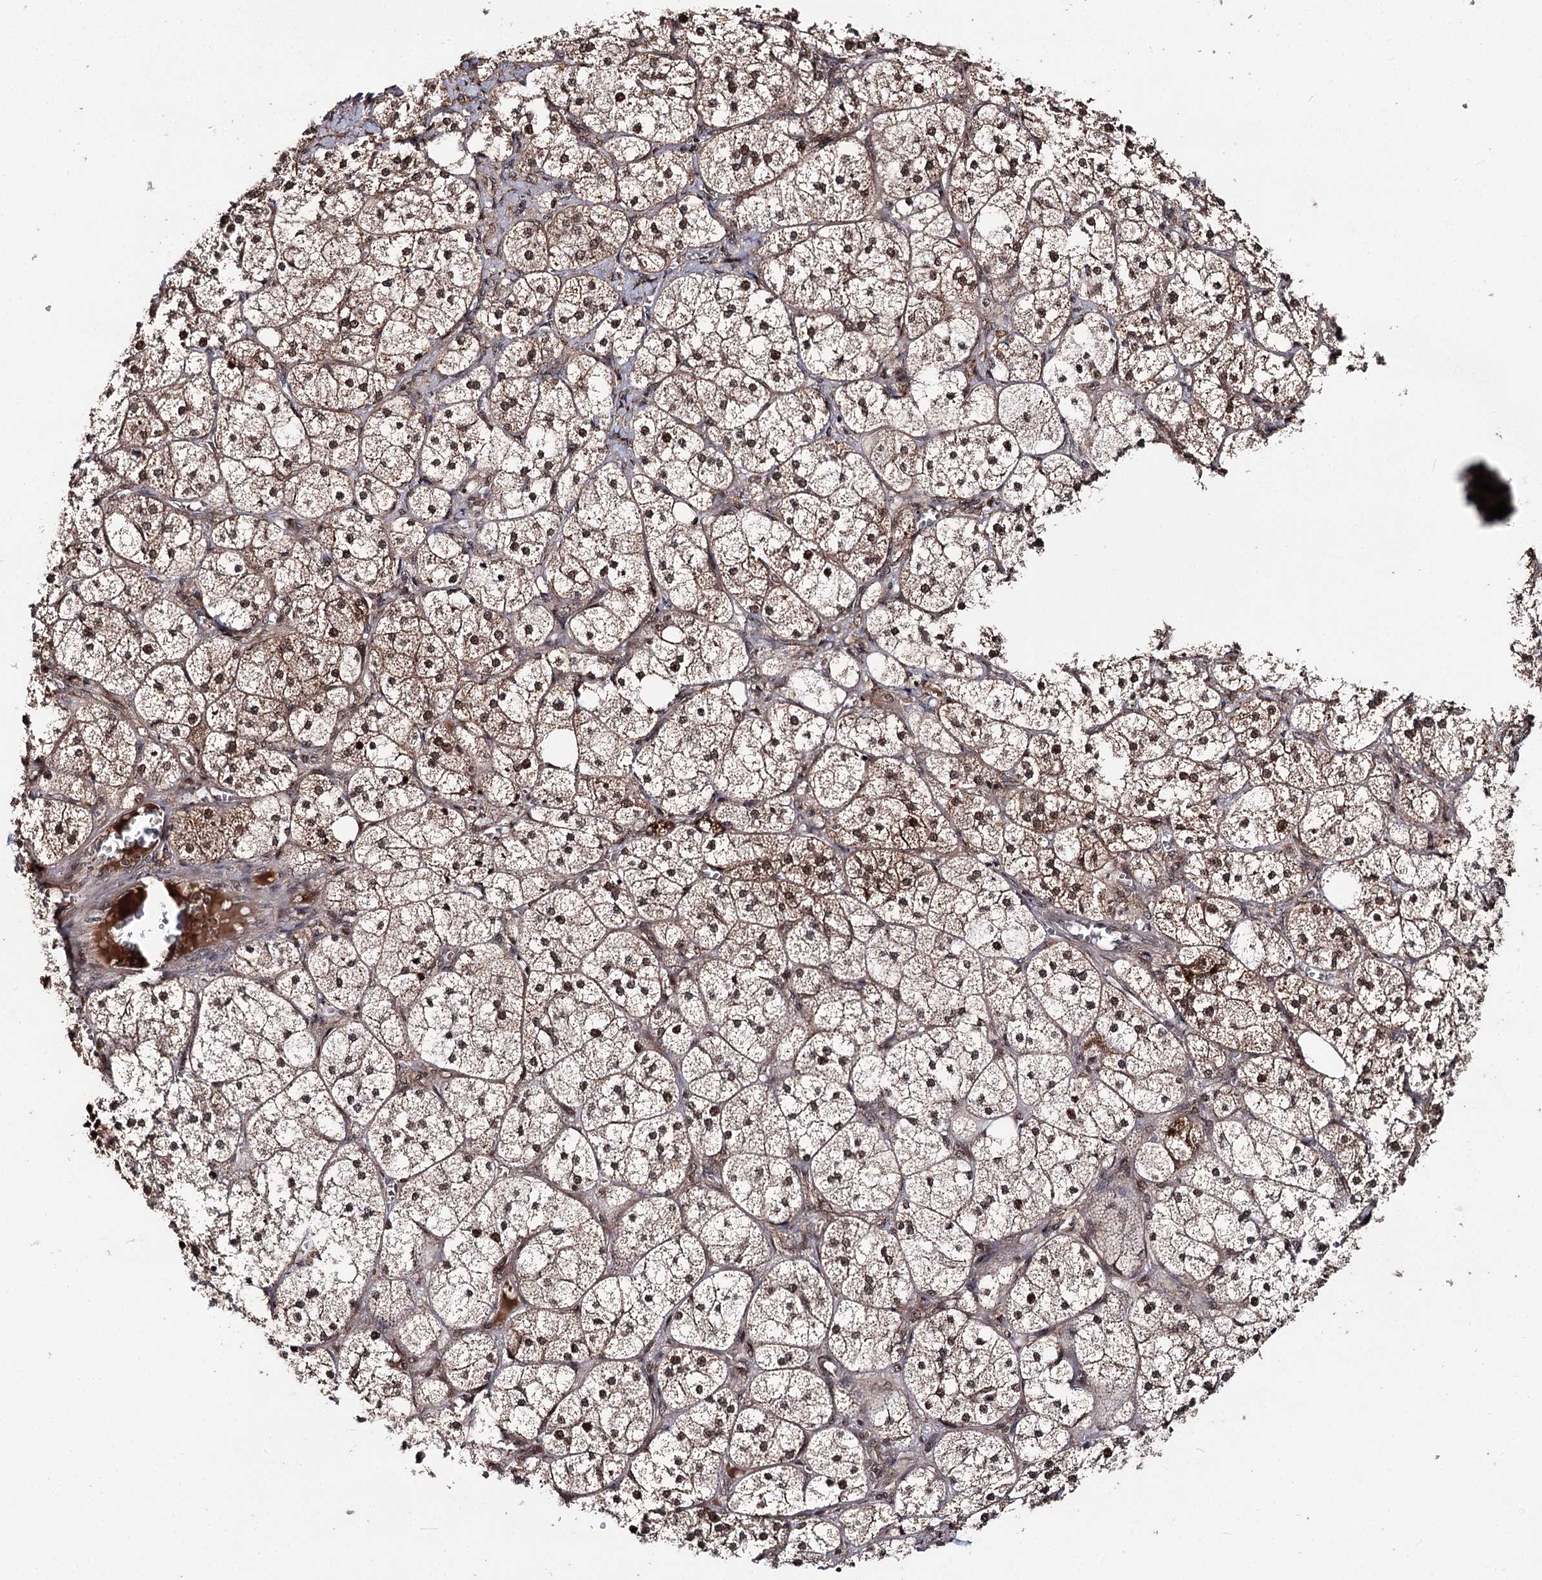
{"staining": {"intensity": "strong", "quantity": ">75%", "location": "cytoplasmic/membranous,nuclear"}, "tissue": "adrenal gland", "cell_type": "Glandular cells", "image_type": "normal", "snomed": [{"axis": "morphology", "description": "Normal tissue, NOS"}, {"axis": "topography", "description": "Adrenal gland"}], "caption": "Protein expression analysis of unremarkable human adrenal gland reveals strong cytoplasmic/membranous,nuclear expression in approximately >75% of glandular cells. (Brightfield microscopy of DAB IHC at high magnification).", "gene": "FAM53B", "patient": {"sex": "female", "age": 61}}